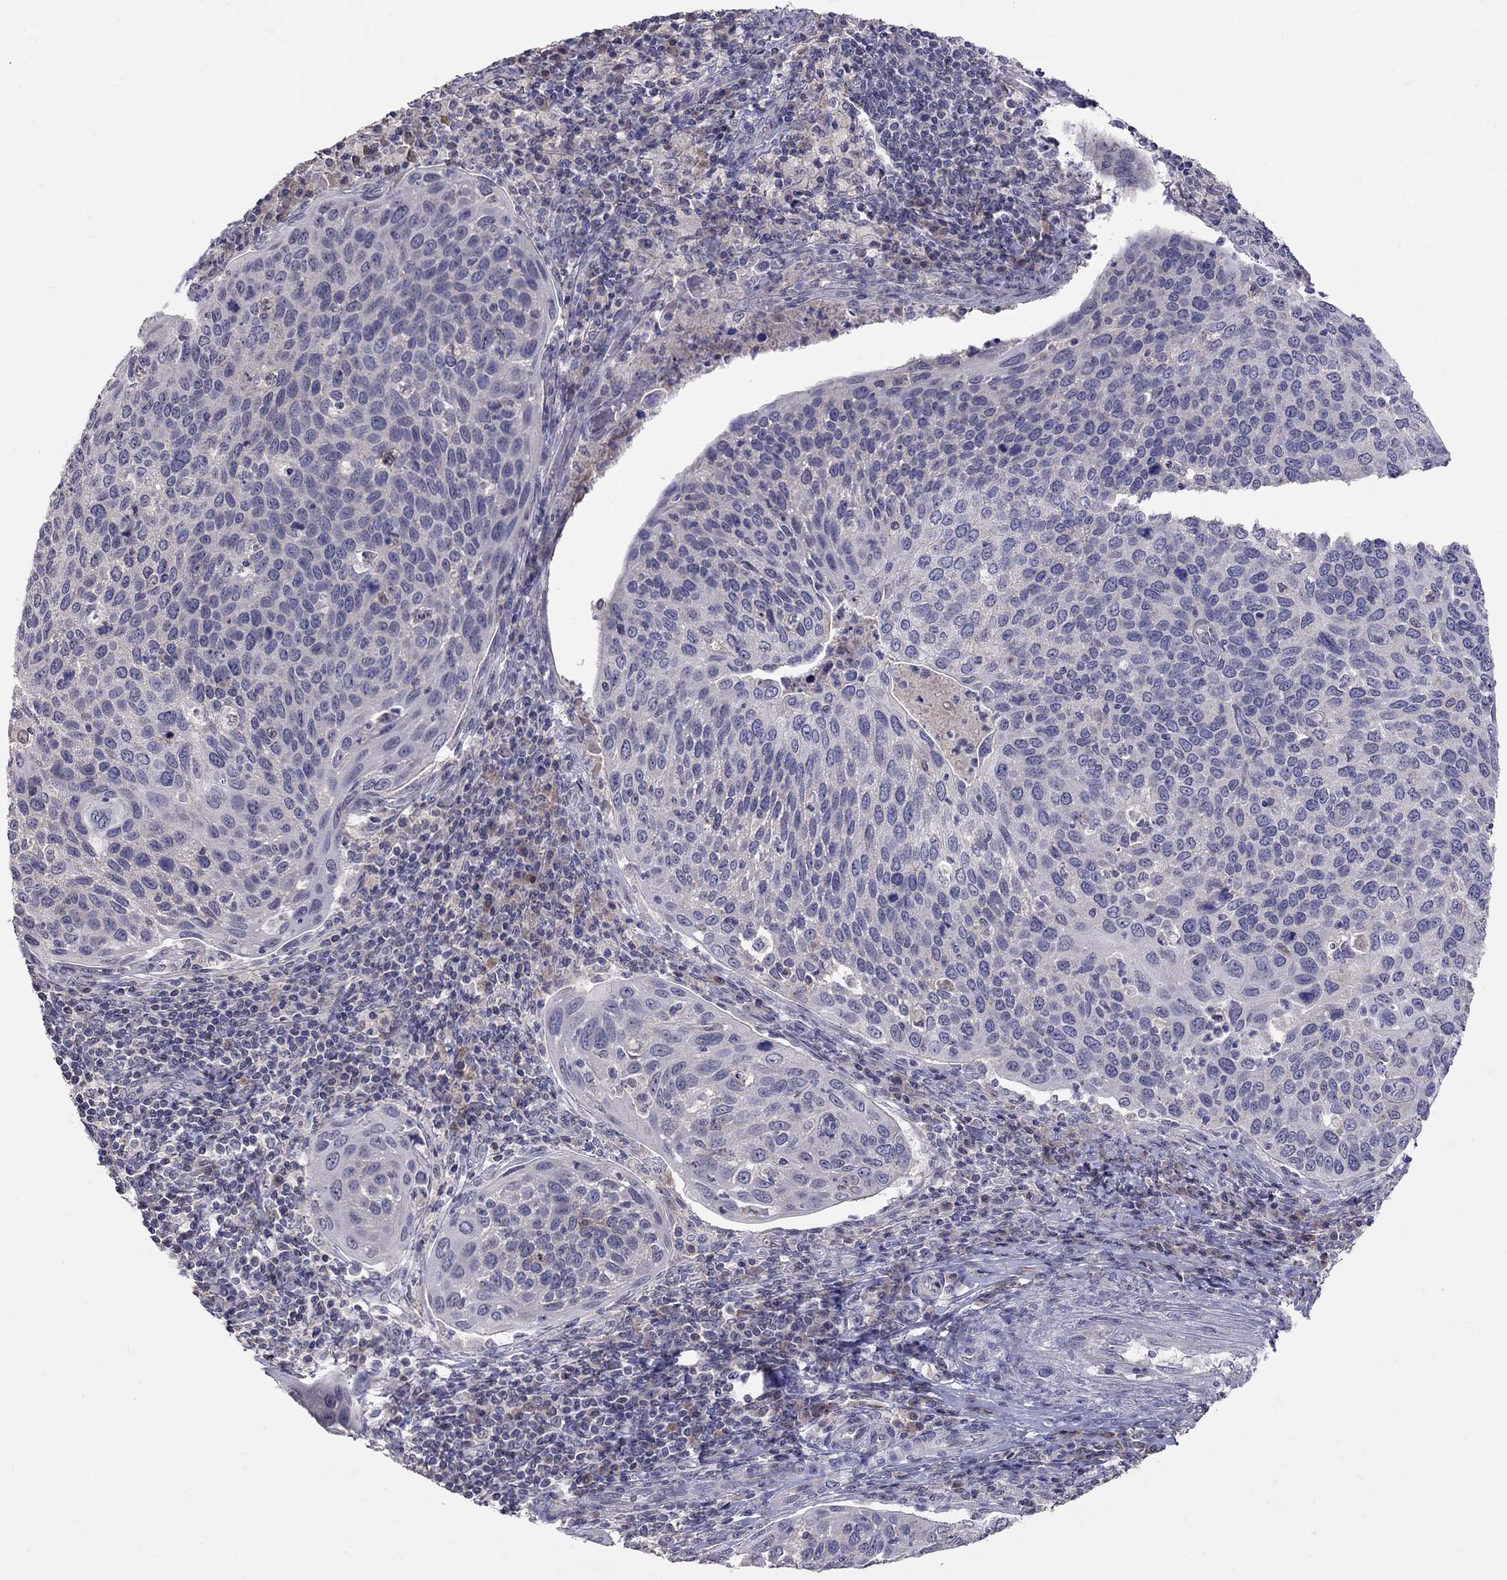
{"staining": {"intensity": "negative", "quantity": "none", "location": "none"}, "tissue": "cervical cancer", "cell_type": "Tumor cells", "image_type": "cancer", "snomed": [{"axis": "morphology", "description": "Squamous cell carcinoma, NOS"}, {"axis": "topography", "description": "Cervix"}], "caption": "Immunohistochemistry image of human cervical squamous cell carcinoma stained for a protein (brown), which exhibits no staining in tumor cells. (Immunohistochemistry, brightfield microscopy, high magnification).", "gene": "RTP5", "patient": {"sex": "female", "age": 54}}